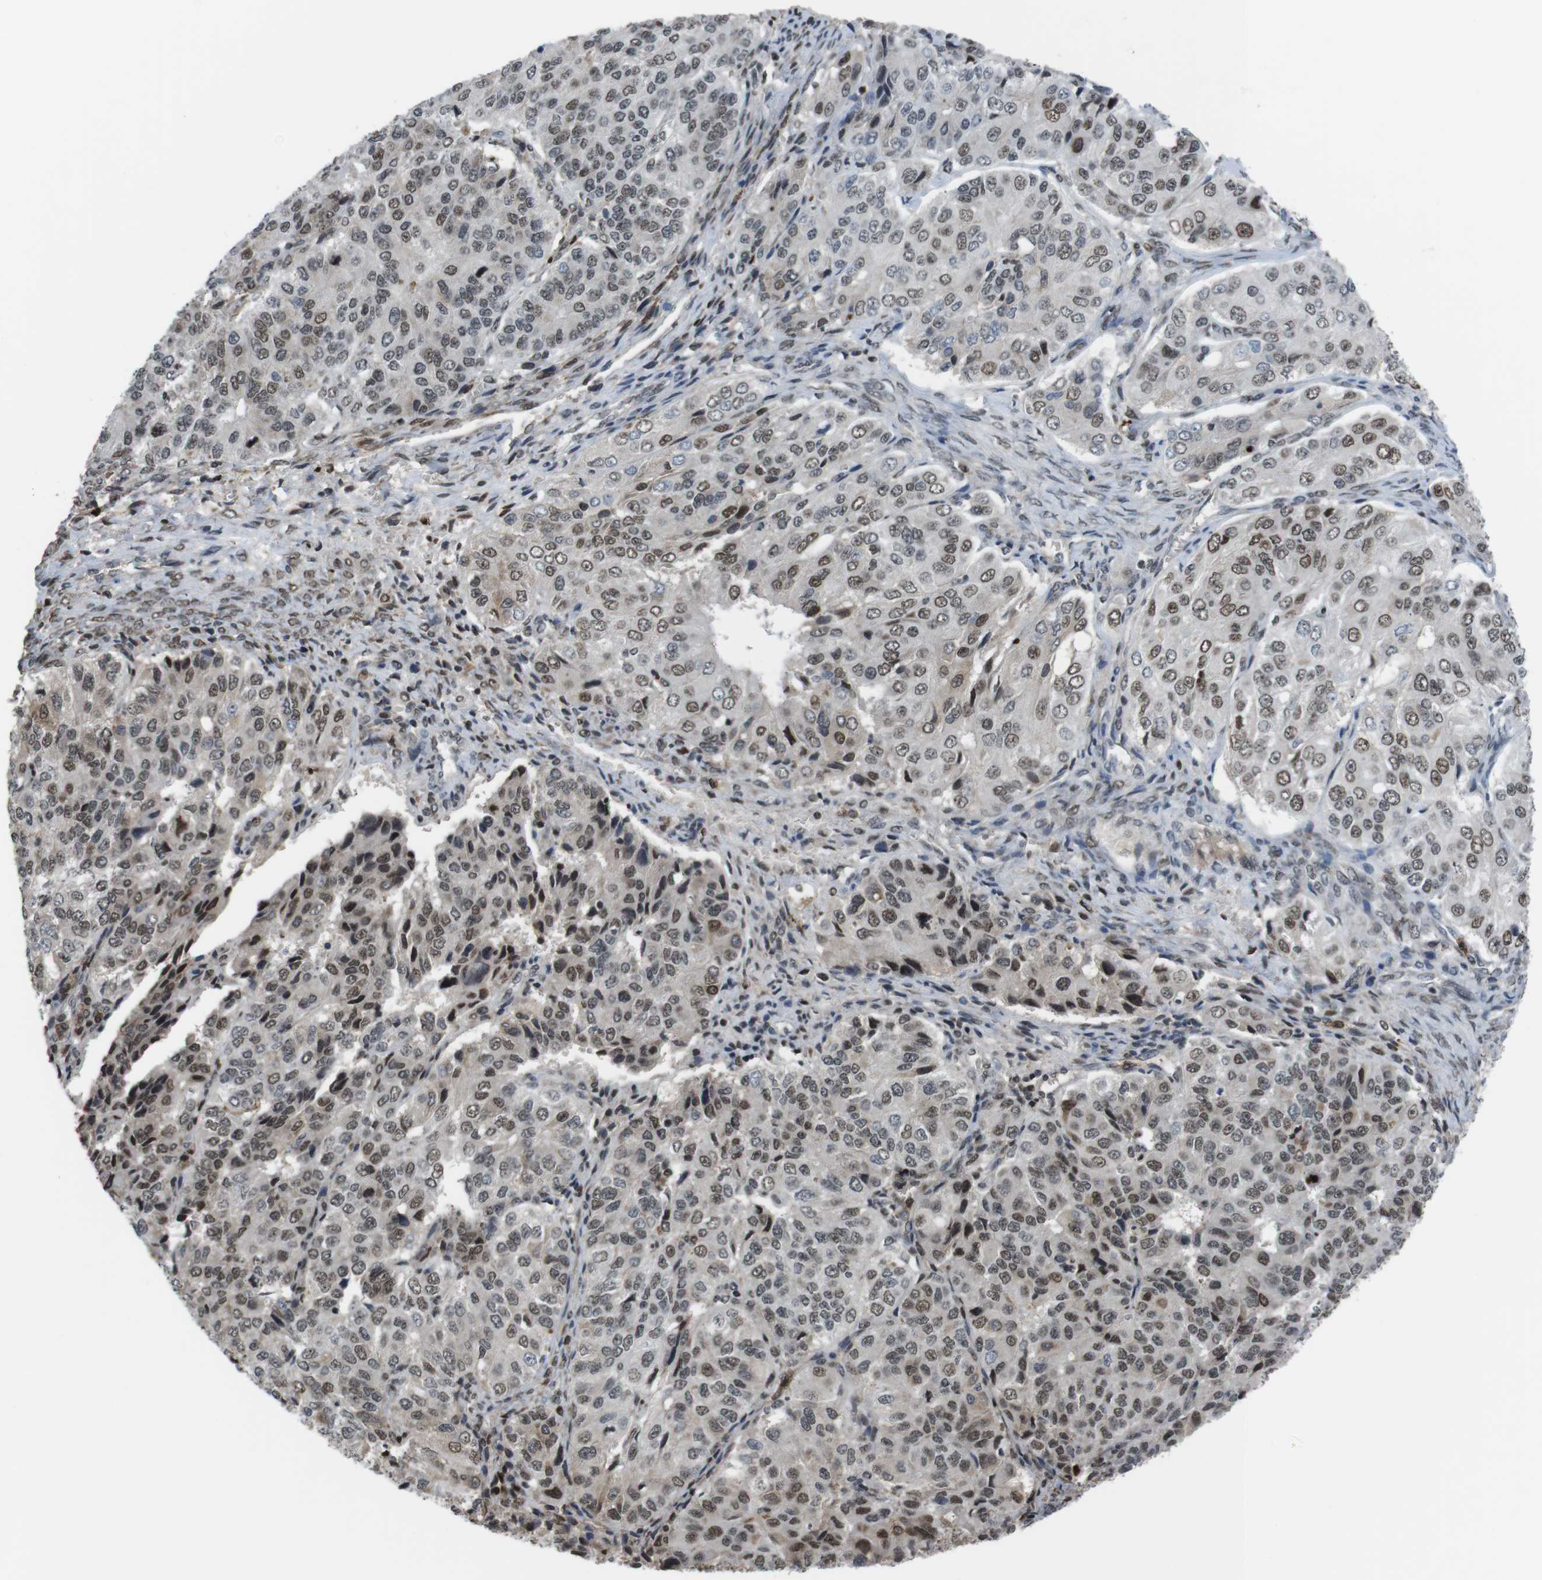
{"staining": {"intensity": "moderate", "quantity": ">75%", "location": "nuclear"}, "tissue": "ovarian cancer", "cell_type": "Tumor cells", "image_type": "cancer", "snomed": [{"axis": "morphology", "description": "Carcinoma, endometroid"}, {"axis": "topography", "description": "Ovary"}], "caption": "A brown stain labels moderate nuclear expression of a protein in human ovarian cancer tumor cells.", "gene": "SUB1", "patient": {"sex": "female", "age": 51}}